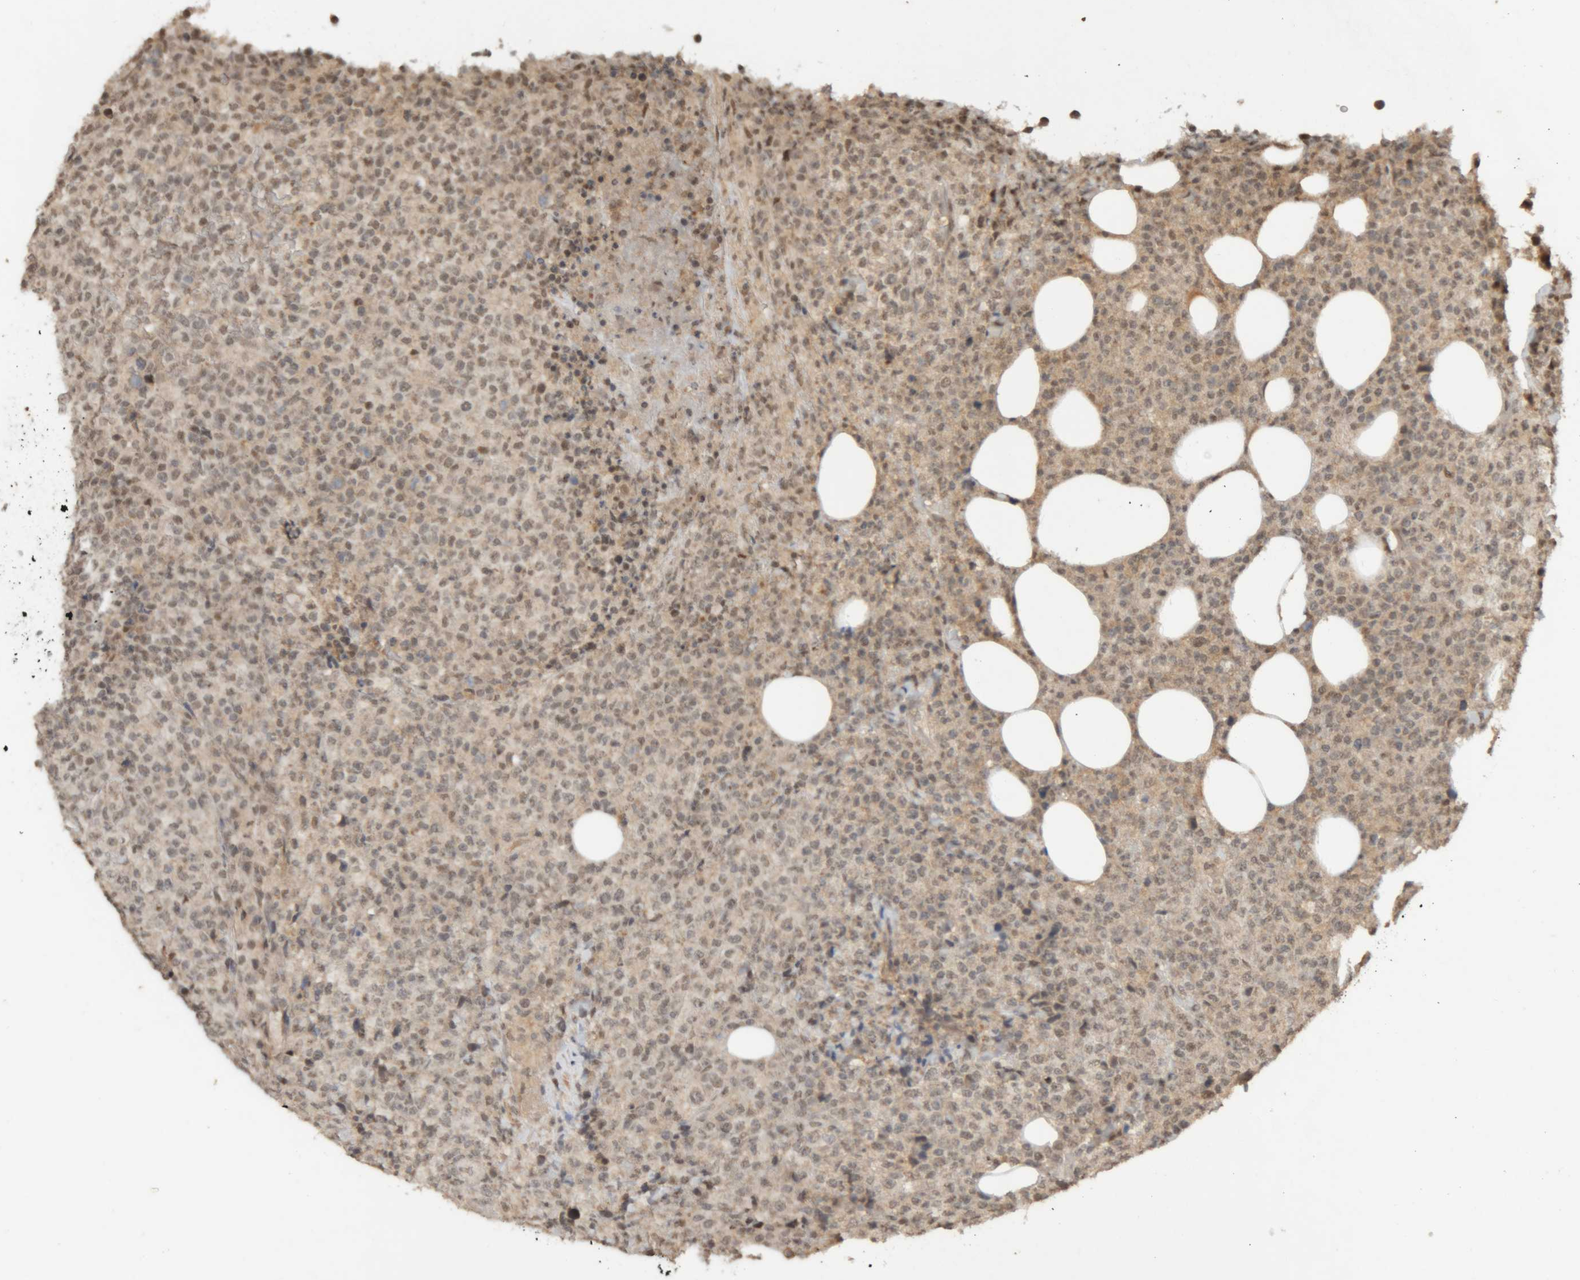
{"staining": {"intensity": "weak", "quantity": "25%-75%", "location": "nuclear"}, "tissue": "lymphoma", "cell_type": "Tumor cells", "image_type": "cancer", "snomed": [{"axis": "morphology", "description": "Malignant lymphoma, non-Hodgkin's type, High grade"}, {"axis": "topography", "description": "Lymph node"}], "caption": "Immunohistochemical staining of lymphoma displays low levels of weak nuclear protein positivity in approximately 25%-75% of tumor cells. (DAB IHC with brightfield microscopy, high magnification).", "gene": "KEAP1", "patient": {"sex": "male", "age": 13}}